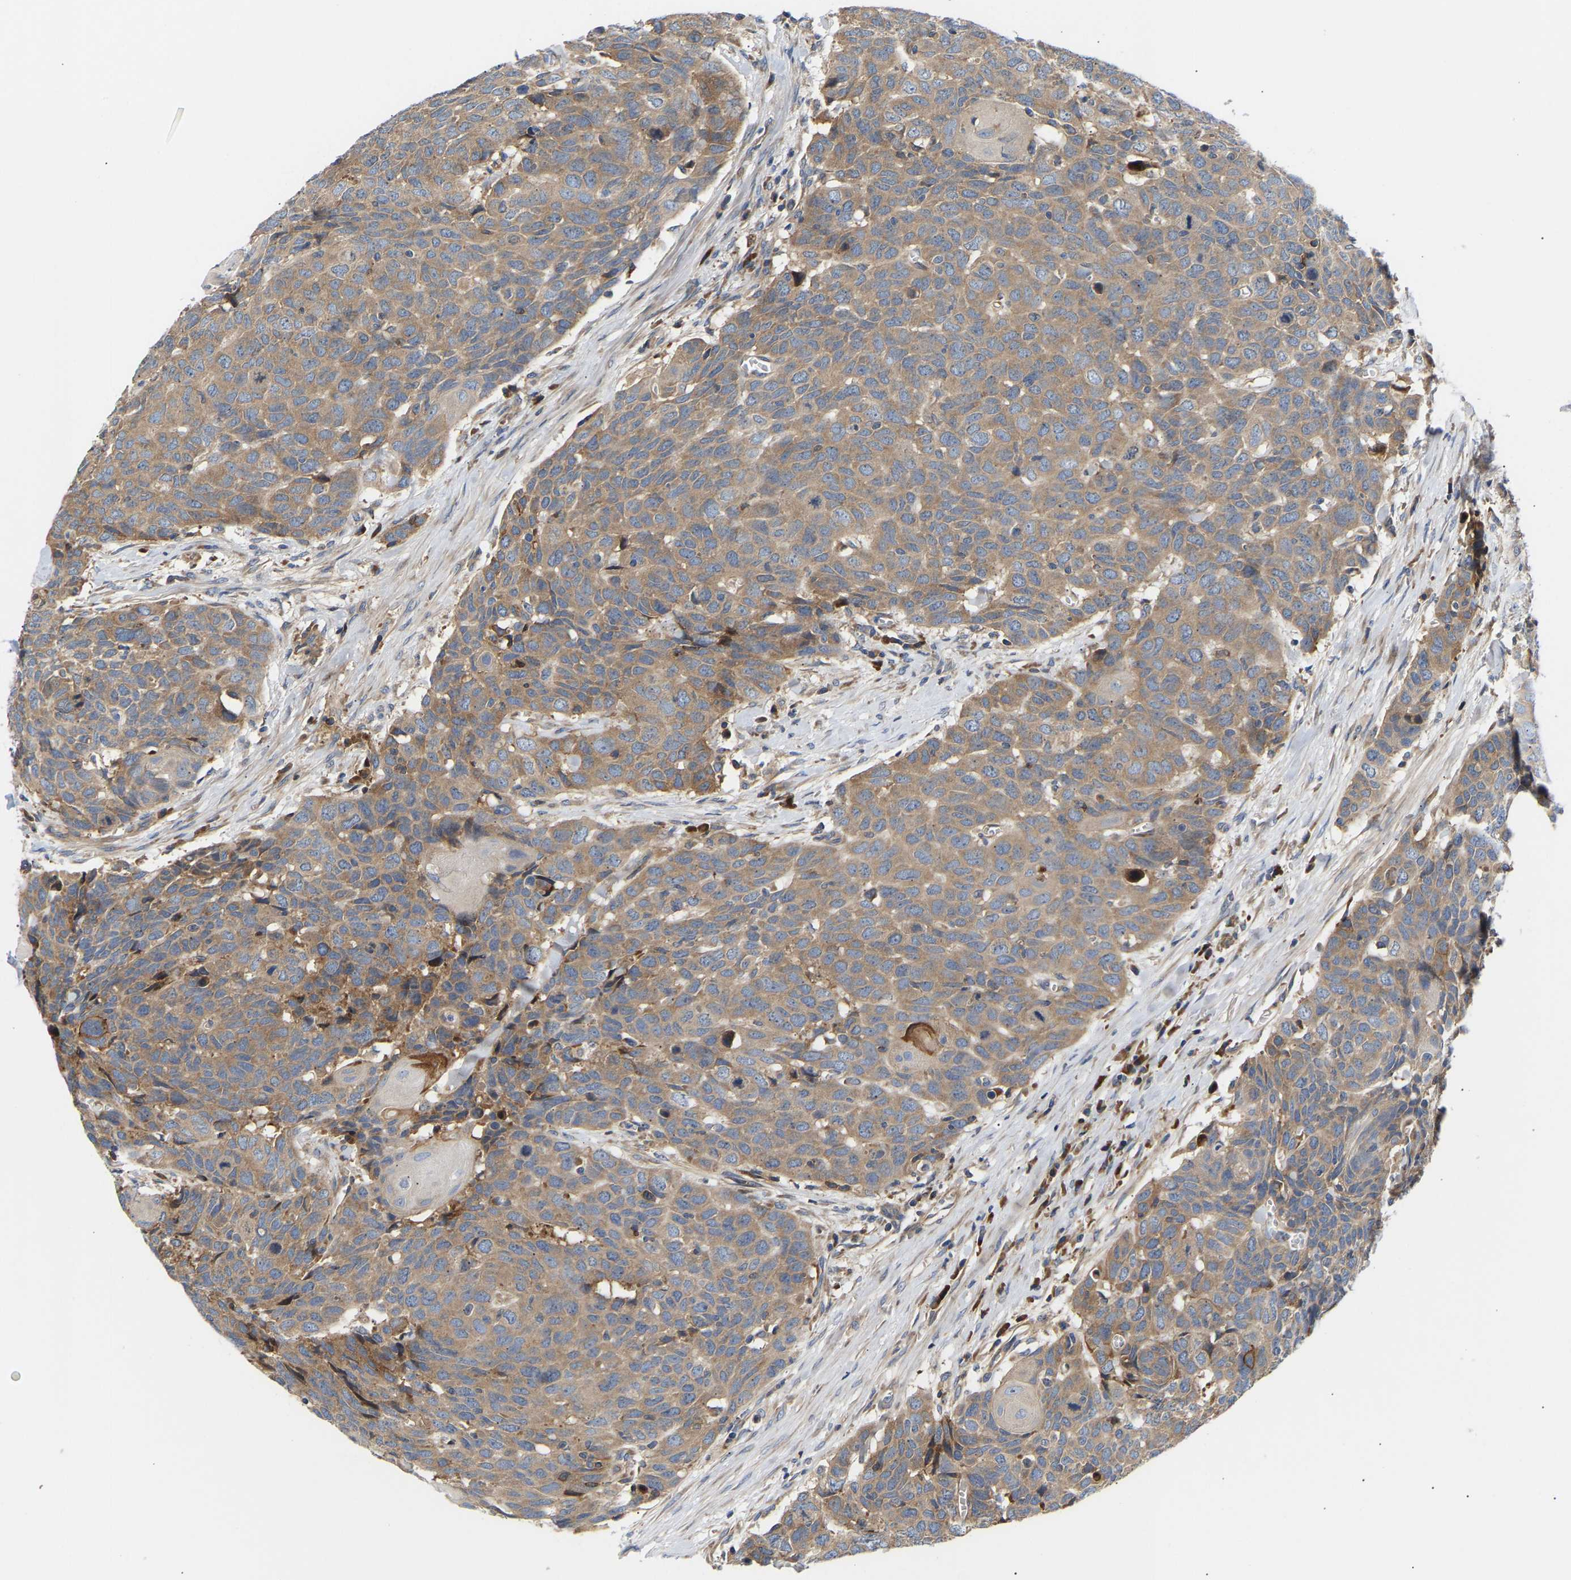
{"staining": {"intensity": "moderate", "quantity": ">75%", "location": "cytoplasmic/membranous"}, "tissue": "head and neck cancer", "cell_type": "Tumor cells", "image_type": "cancer", "snomed": [{"axis": "morphology", "description": "Squamous cell carcinoma, NOS"}, {"axis": "topography", "description": "Head-Neck"}], "caption": "DAB immunohistochemical staining of human squamous cell carcinoma (head and neck) exhibits moderate cytoplasmic/membranous protein expression in about >75% of tumor cells. Using DAB (3,3'-diaminobenzidine) (brown) and hematoxylin (blue) stains, captured at high magnification using brightfield microscopy.", "gene": "AIMP2", "patient": {"sex": "male", "age": 66}}